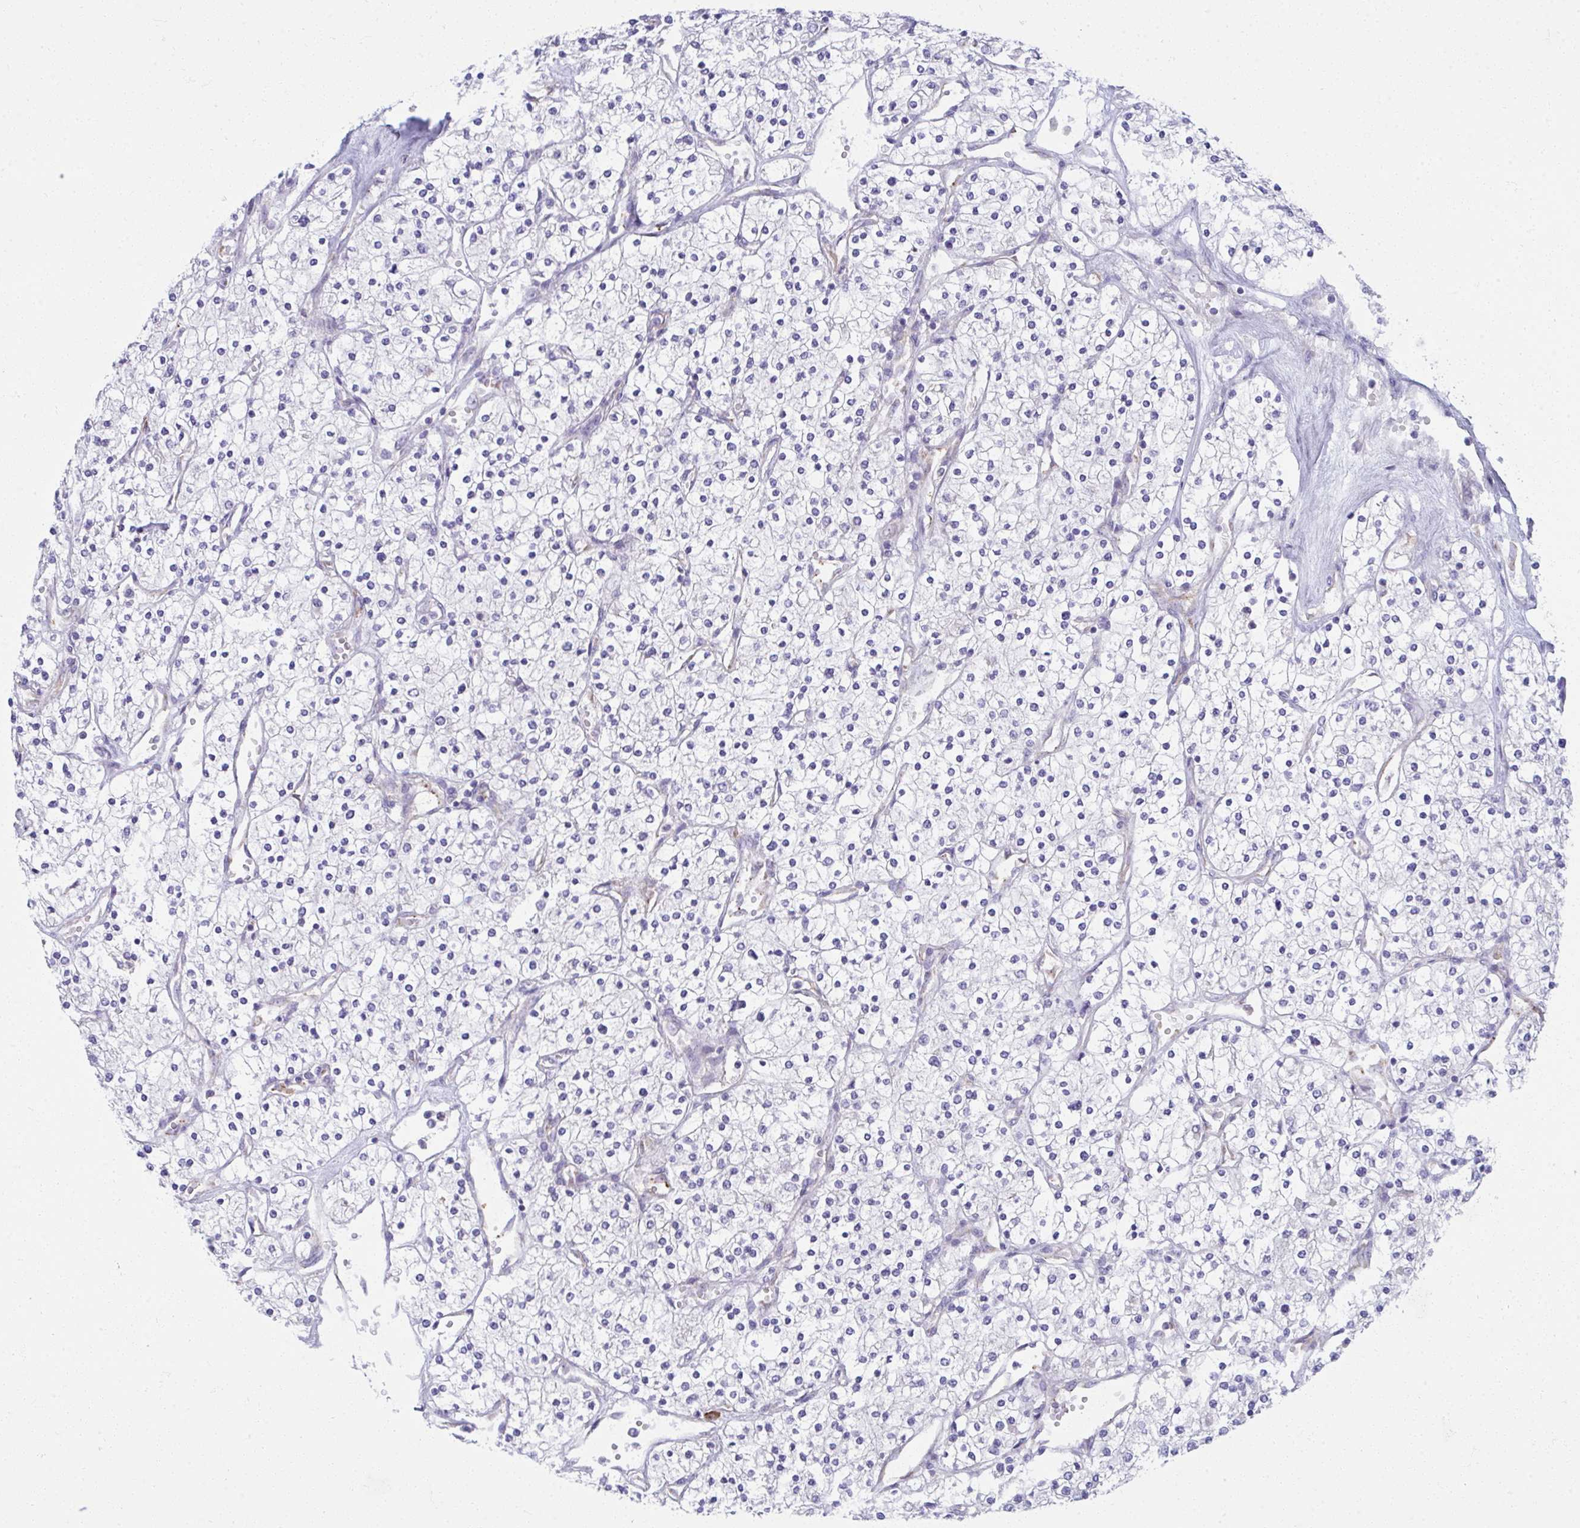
{"staining": {"intensity": "negative", "quantity": "none", "location": "none"}, "tissue": "renal cancer", "cell_type": "Tumor cells", "image_type": "cancer", "snomed": [{"axis": "morphology", "description": "Adenocarcinoma, NOS"}, {"axis": "topography", "description": "Kidney"}], "caption": "A histopathology image of human renal cancer is negative for staining in tumor cells.", "gene": "FASLG", "patient": {"sex": "male", "age": 80}}